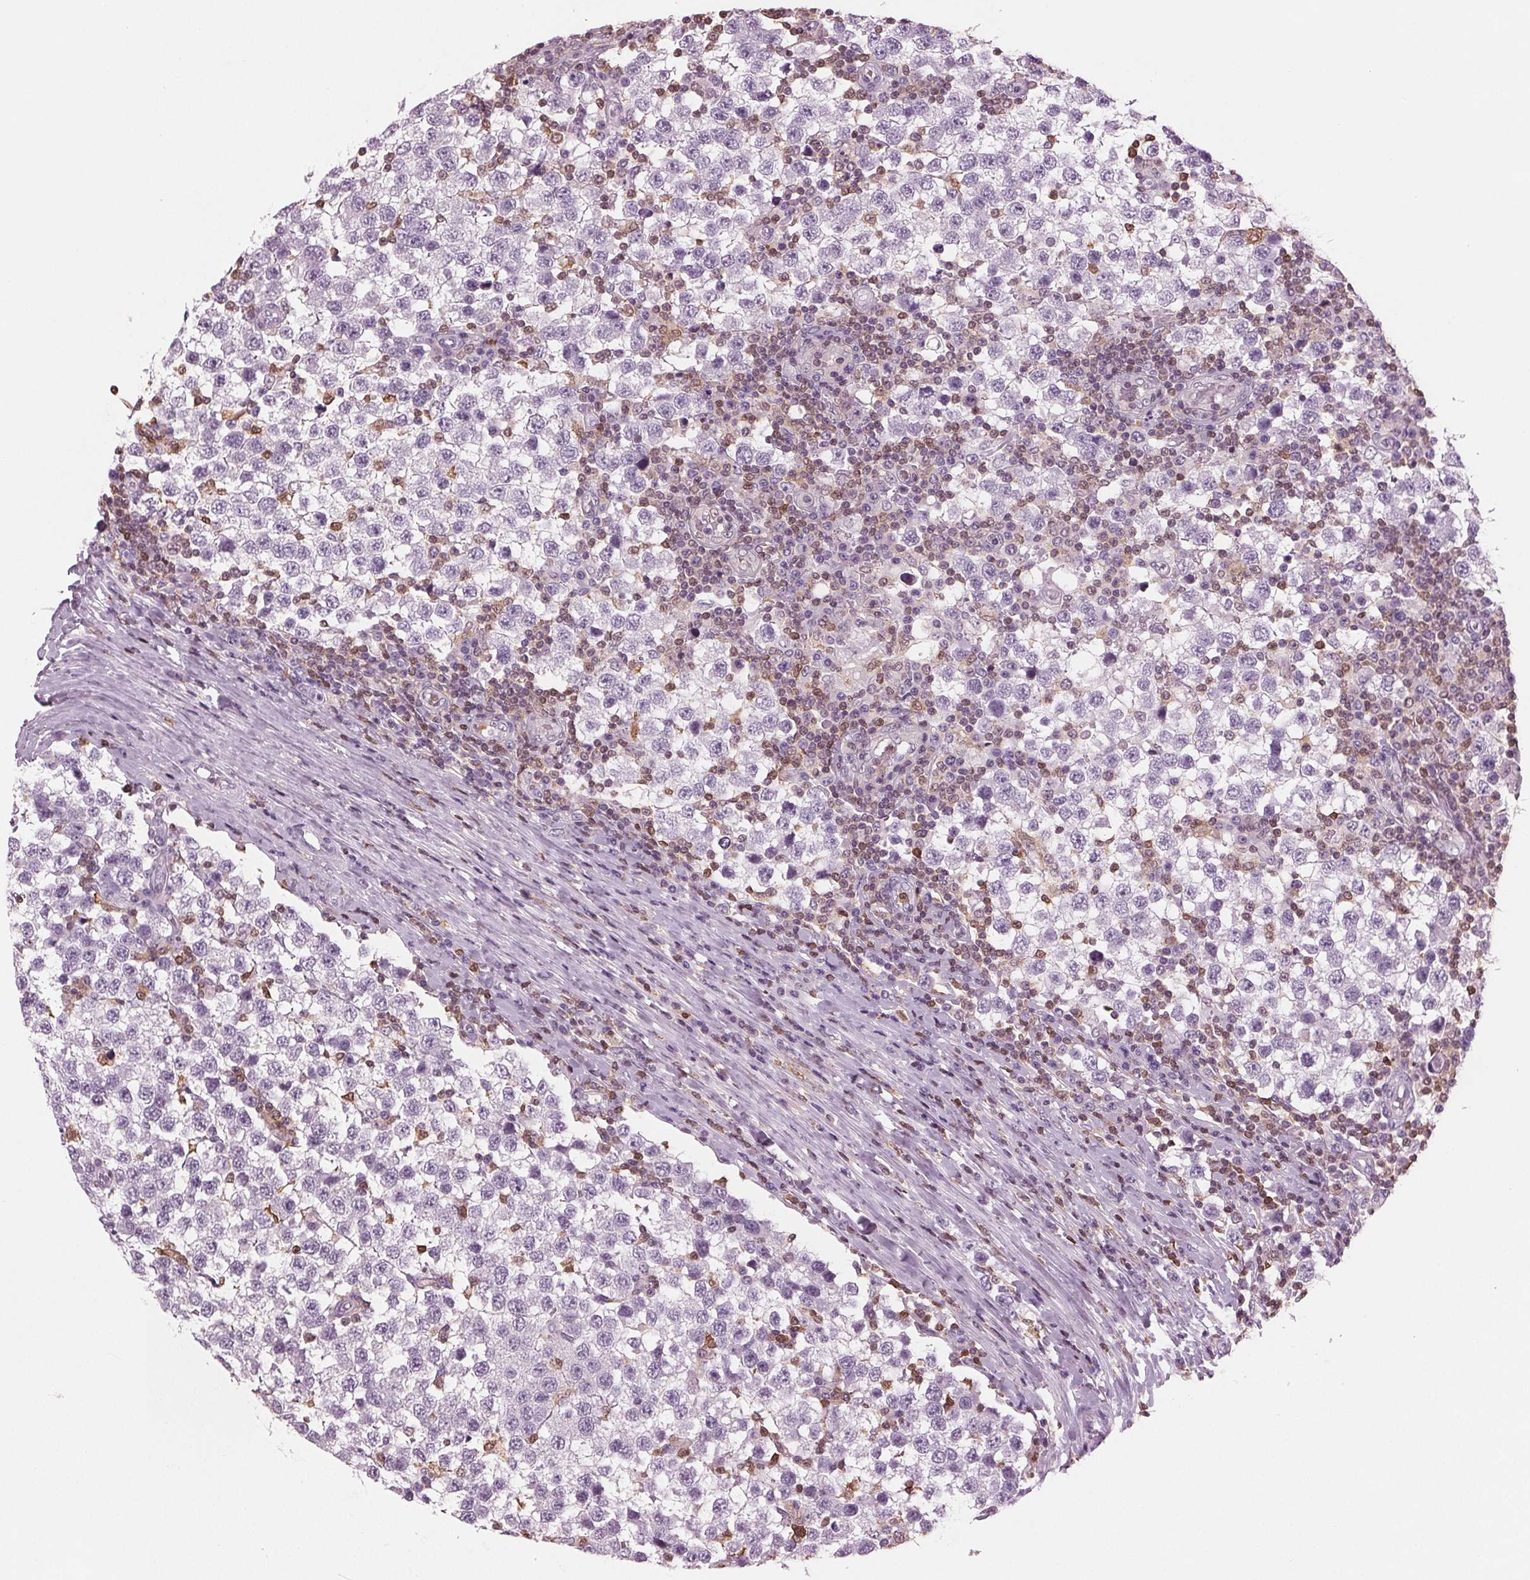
{"staining": {"intensity": "negative", "quantity": "none", "location": "none"}, "tissue": "testis cancer", "cell_type": "Tumor cells", "image_type": "cancer", "snomed": [{"axis": "morphology", "description": "Seminoma, NOS"}, {"axis": "topography", "description": "Testis"}], "caption": "This is a micrograph of IHC staining of testis seminoma, which shows no staining in tumor cells.", "gene": "BTLA", "patient": {"sex": "male", "age": 34}}